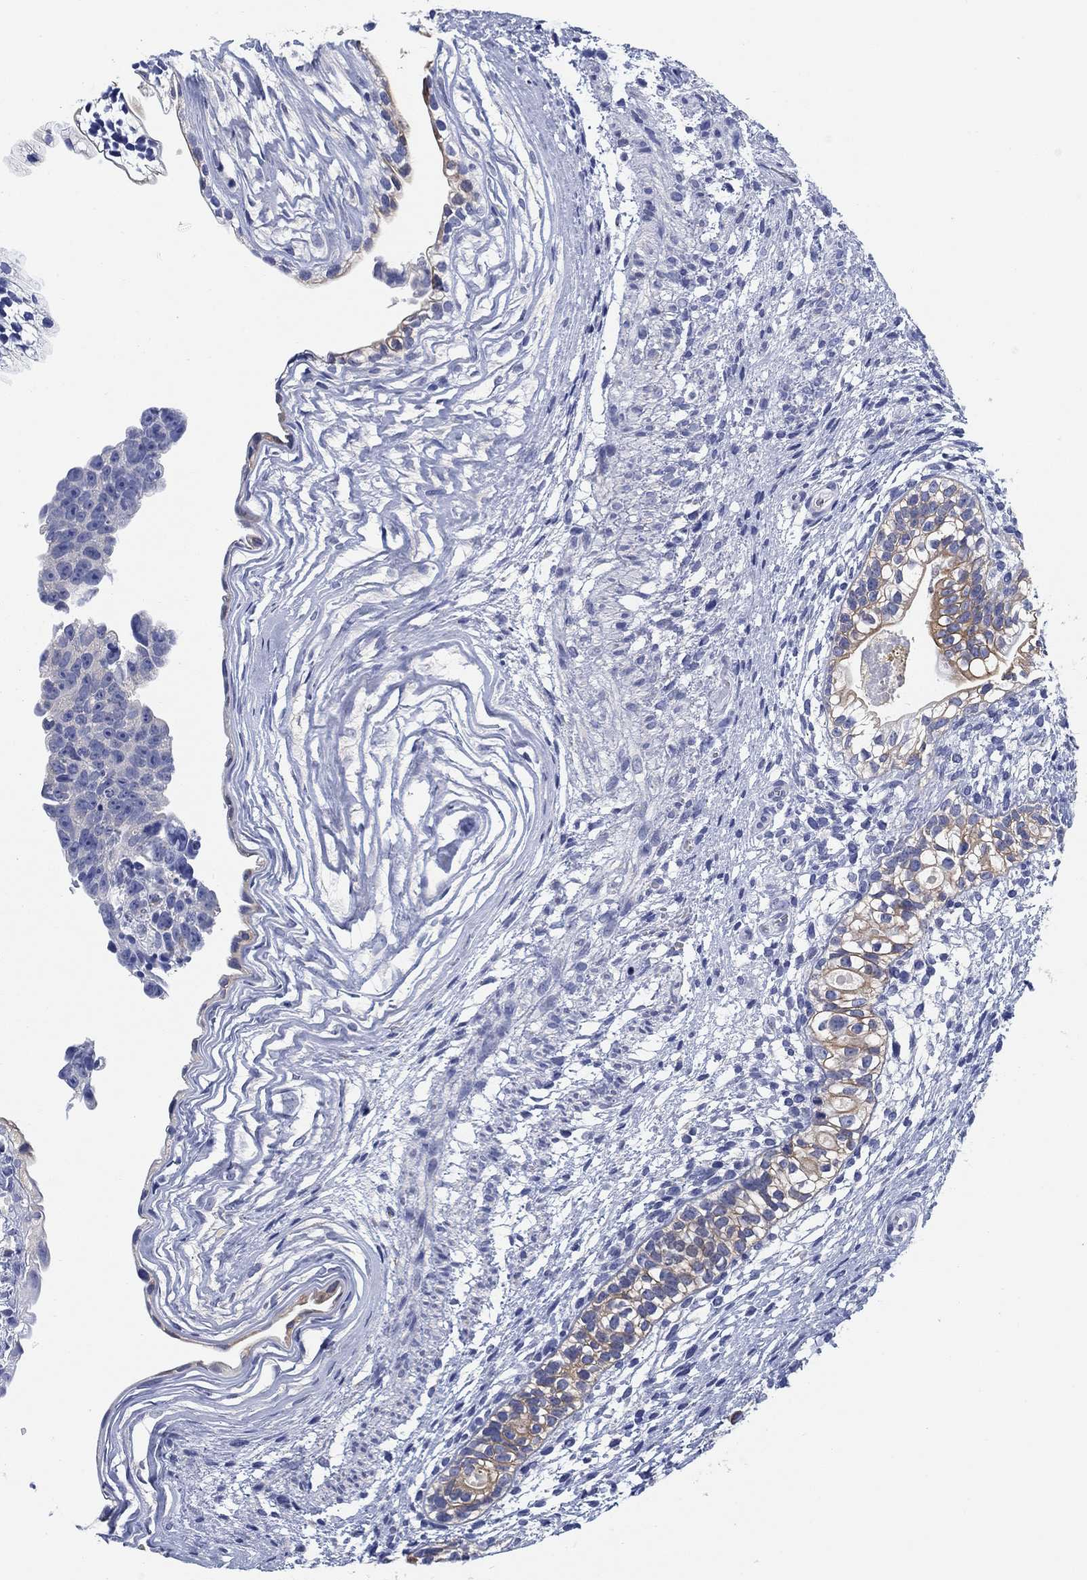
{"staining": {"intensity": "moderate", "quantity": "<25%", "location": "cytoplasmic/membranous"}, "tissue": "testis cancer", "cell_type": "Tumor cells", "image_type": "cancer", "snomed": [{"axis": "morphology", "description": "Normal tissue, NOS"}, {"axis": "morphology", "description": "Carcinoma, Embryonal, NOS"}, {"axis": "topography", "description": "Testis"}, {"axis": "topography", "description": "Epididymis"}], "caption": "This is a photomicrograph of IHC staining of embryonal carcinoma (testis), which shows moderate positivity in the cytoplasmic/membranous of tumor cells.", "gene": "CLUL1", "patient": {"sex": "male", "age": 24}}